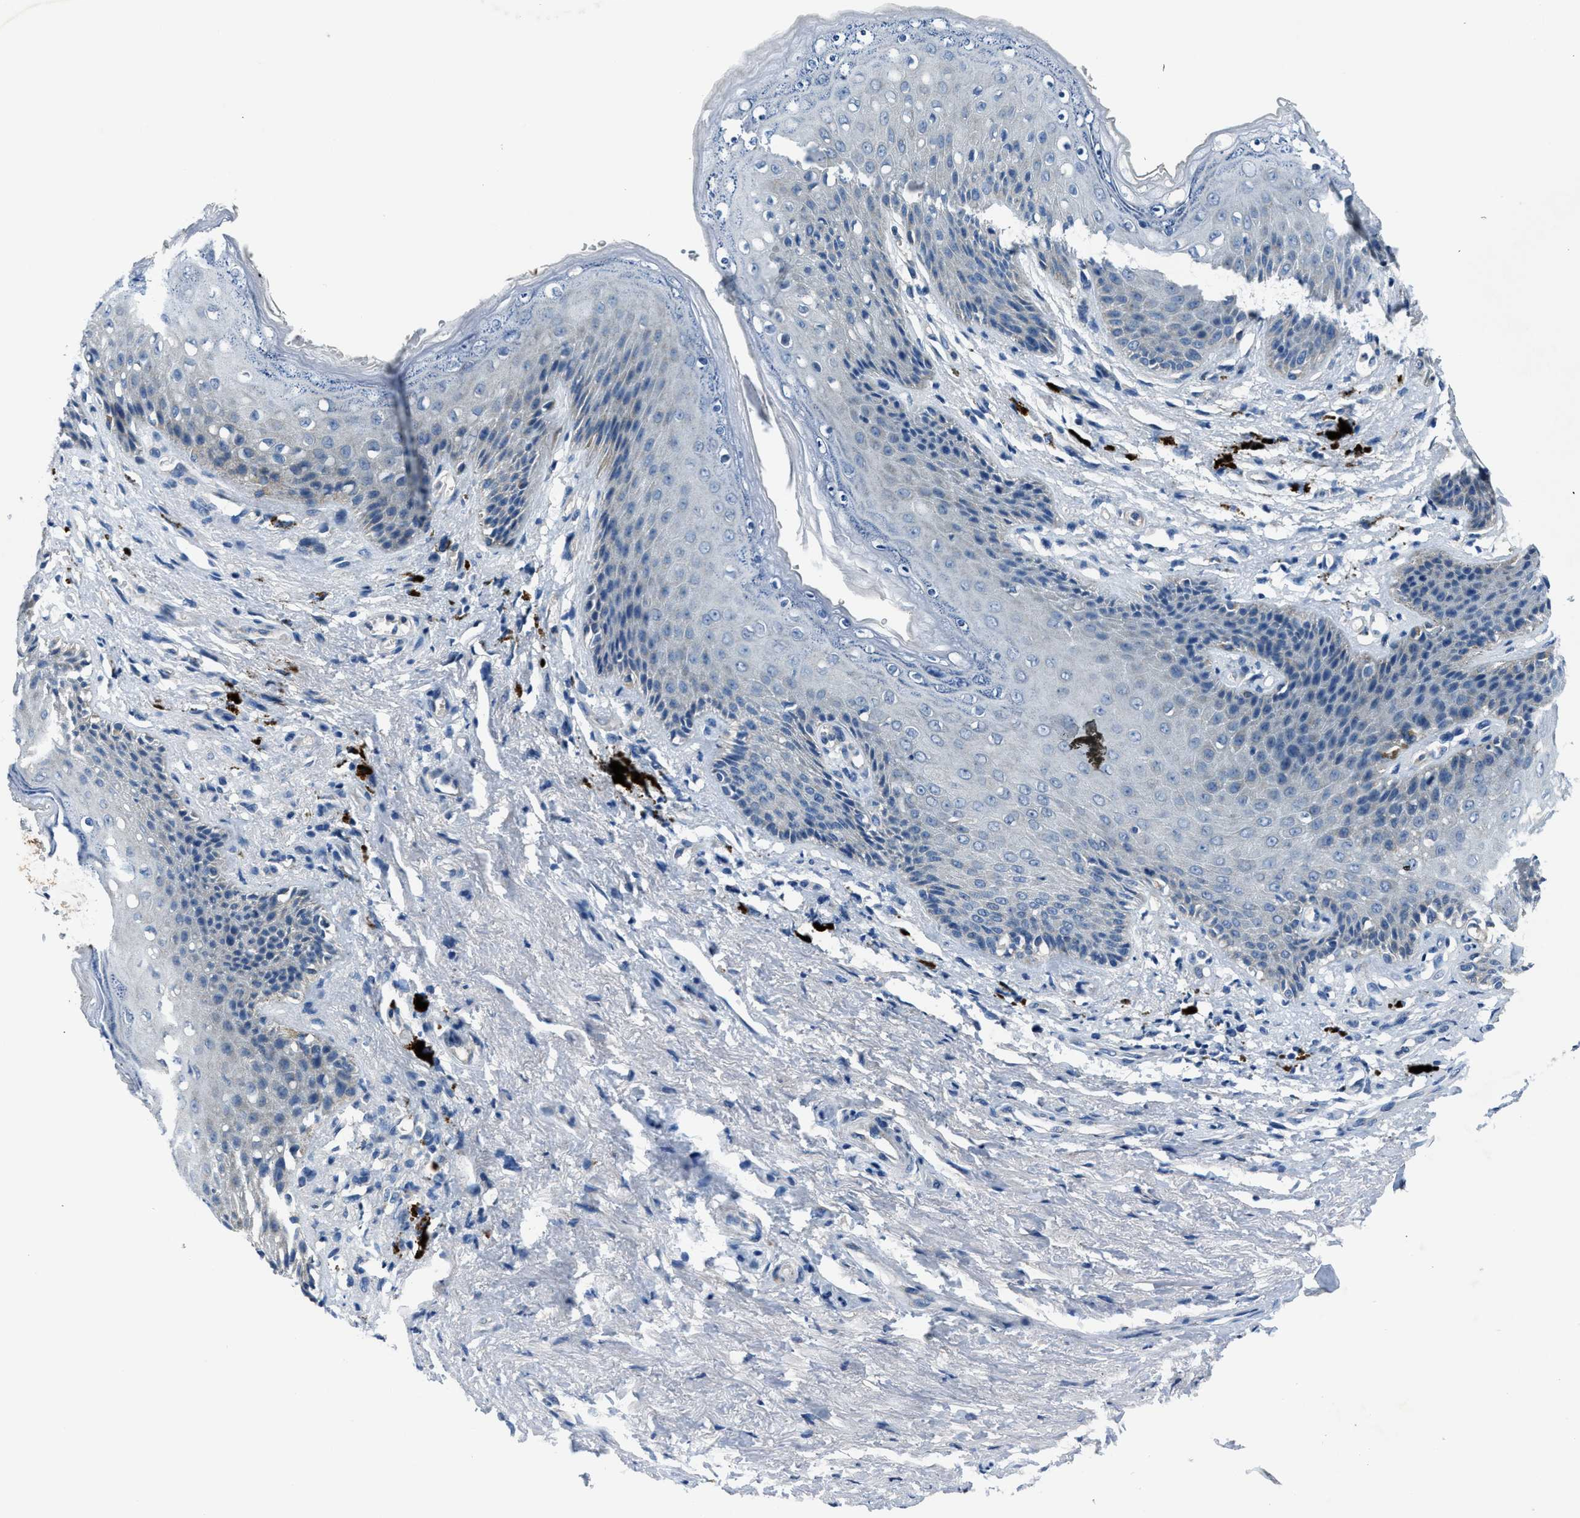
{"staining": {"intensity": "negative", "quantity": "none", "location": "none"}, "tissue": "skin", "cell_type": "Epidermal cells", "image_type": "normal", "snomed": [{"axis": "morphology", "description": "Normal tissue, NOS"}, {"axis": "topography", "description": "Anal"}], "caption": "The immunohistochemistry histopathology image has no significant positivity in epidermal cells of skin.", "gene": "ADAM2", "patient": {"sex": "female", "age": 46}}